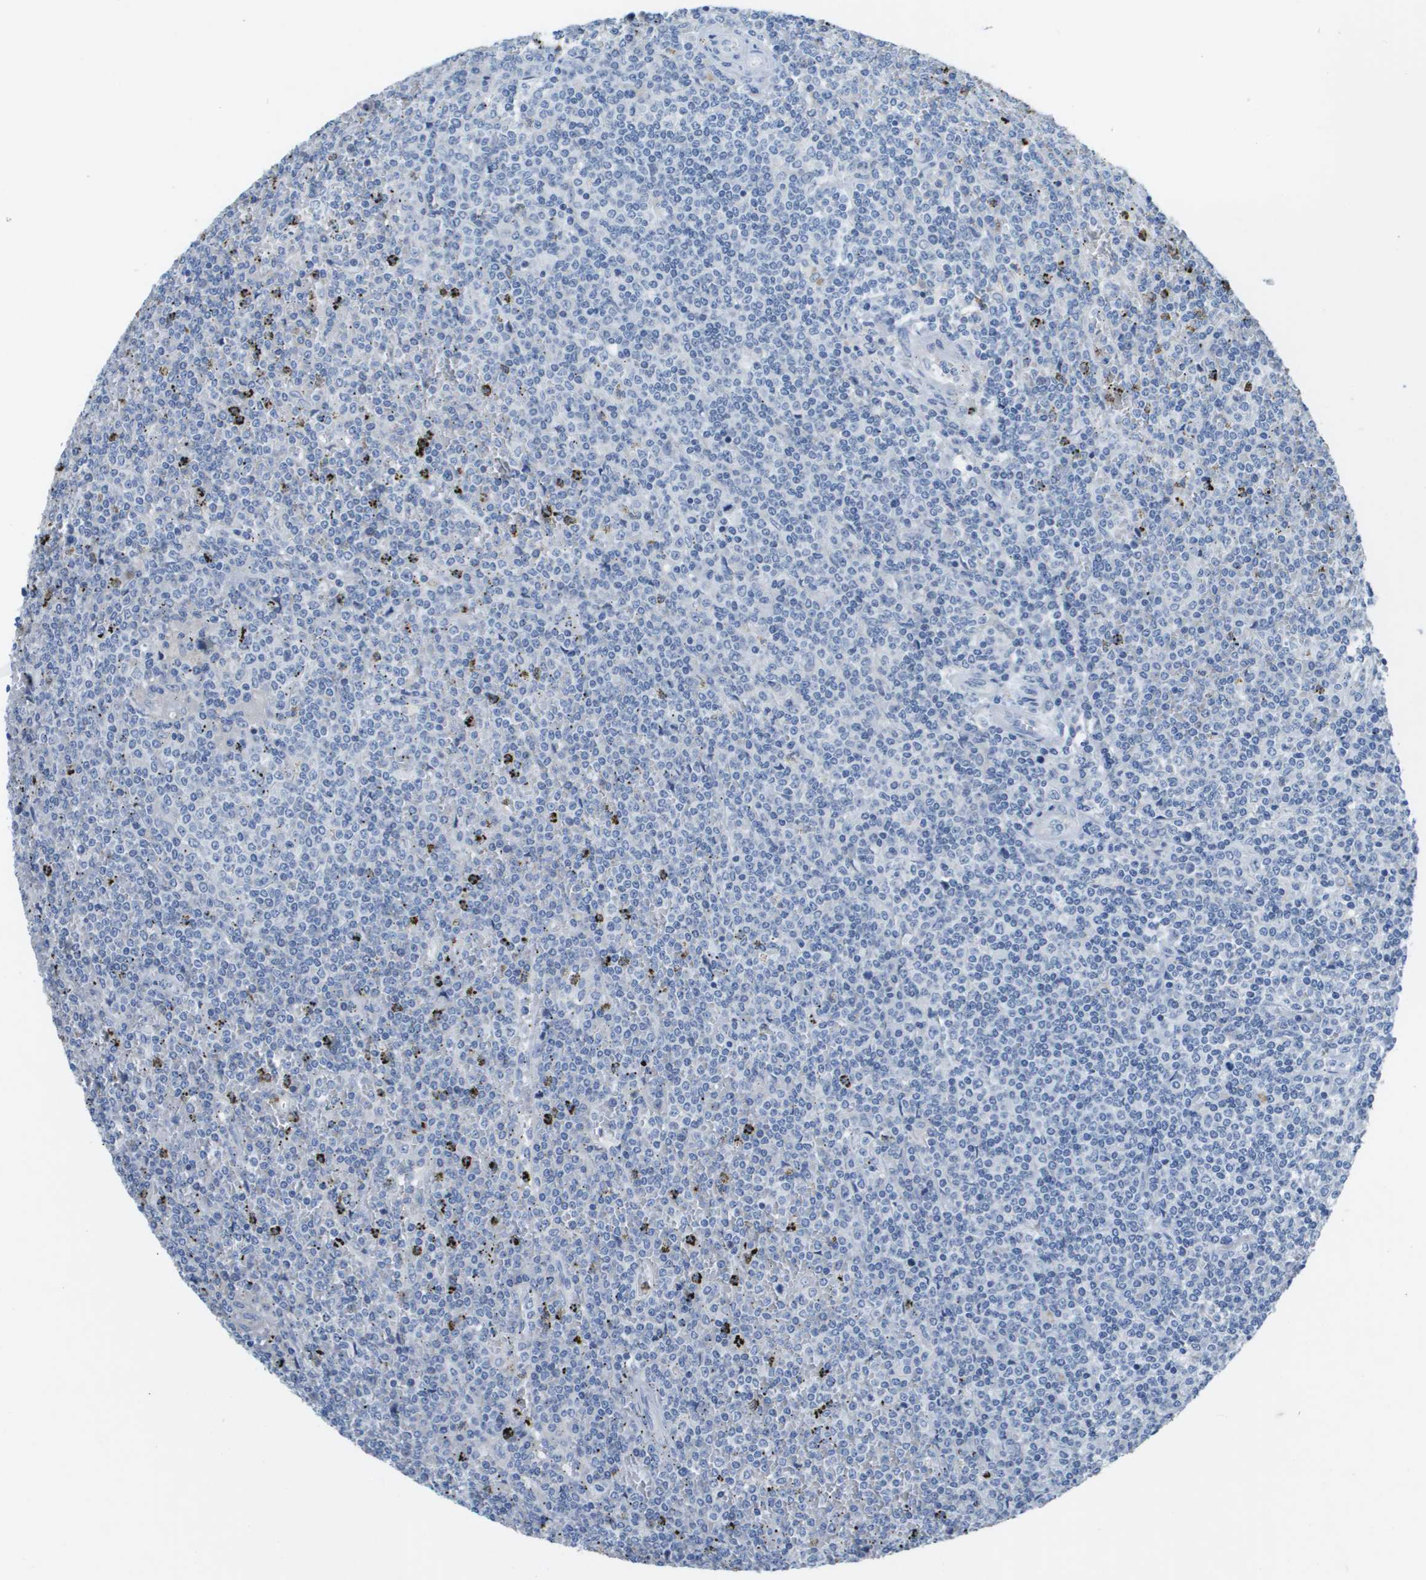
{"staining": {"intensity": "negative", "quantity": "none", "location": "none"}, "tissue": "lymphoma", "cell_type": "Tumor cells", "image_type": "cancer", "snomed": [{"axis": "morphology", "description": "Malignant lymphoma, non-Hodgkin's type, Low grade"}, {"axis": "topography", "description": "Spleen"}], "caption": "The micrograph shows no staining of tumor cells in low-grade malignant lymphoma, non-Hodgkin's type. The staining was performed using DAB to visualize the protein expression in brown, while the nuclei were stained in blue with hematoxylin (Magnification: 20x).", "gene": "NCS1", "patient": {"sex": "female", "age": 19}}